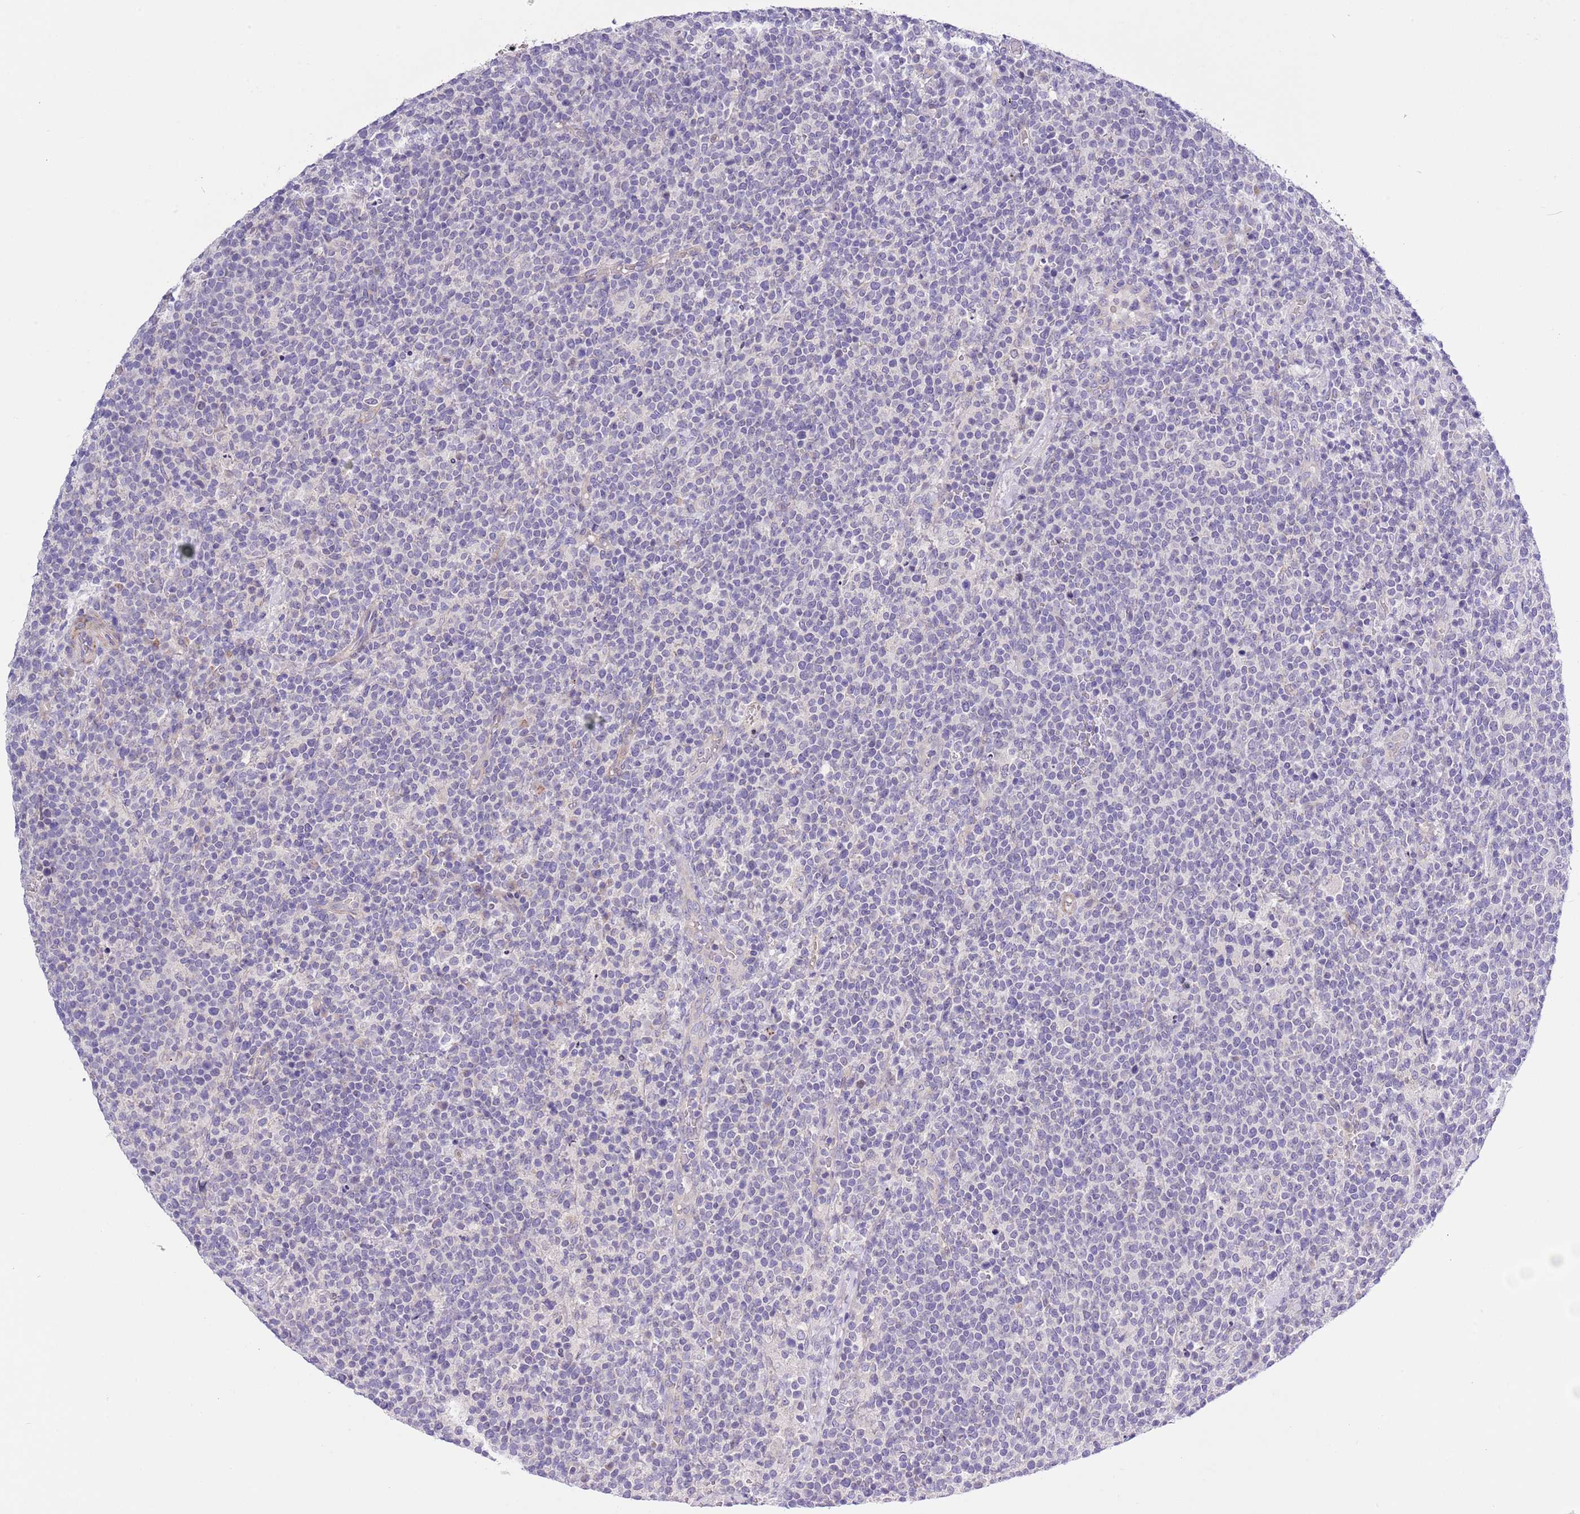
{"staining": {"intensity": "negative", "quantity": "none", "location": "none"}, "tissue": "lymphoma", "cell_type": "Tumor cells", "image_type": "cancer", "snomed": [{"axis": "morphology", "description": "Malignant lymphoma, non-Hodgkin's type, High grade"}, {"axis": "topography", "description": "Lymph node"}], "caption": "High-grade malignant lymphoma, non-Hodgkin's type was stained to show a protein in brown. There is no significant positivity in tumor cells.", "gene": "NET1", "patient": {"sex": "male", "age": 61}}